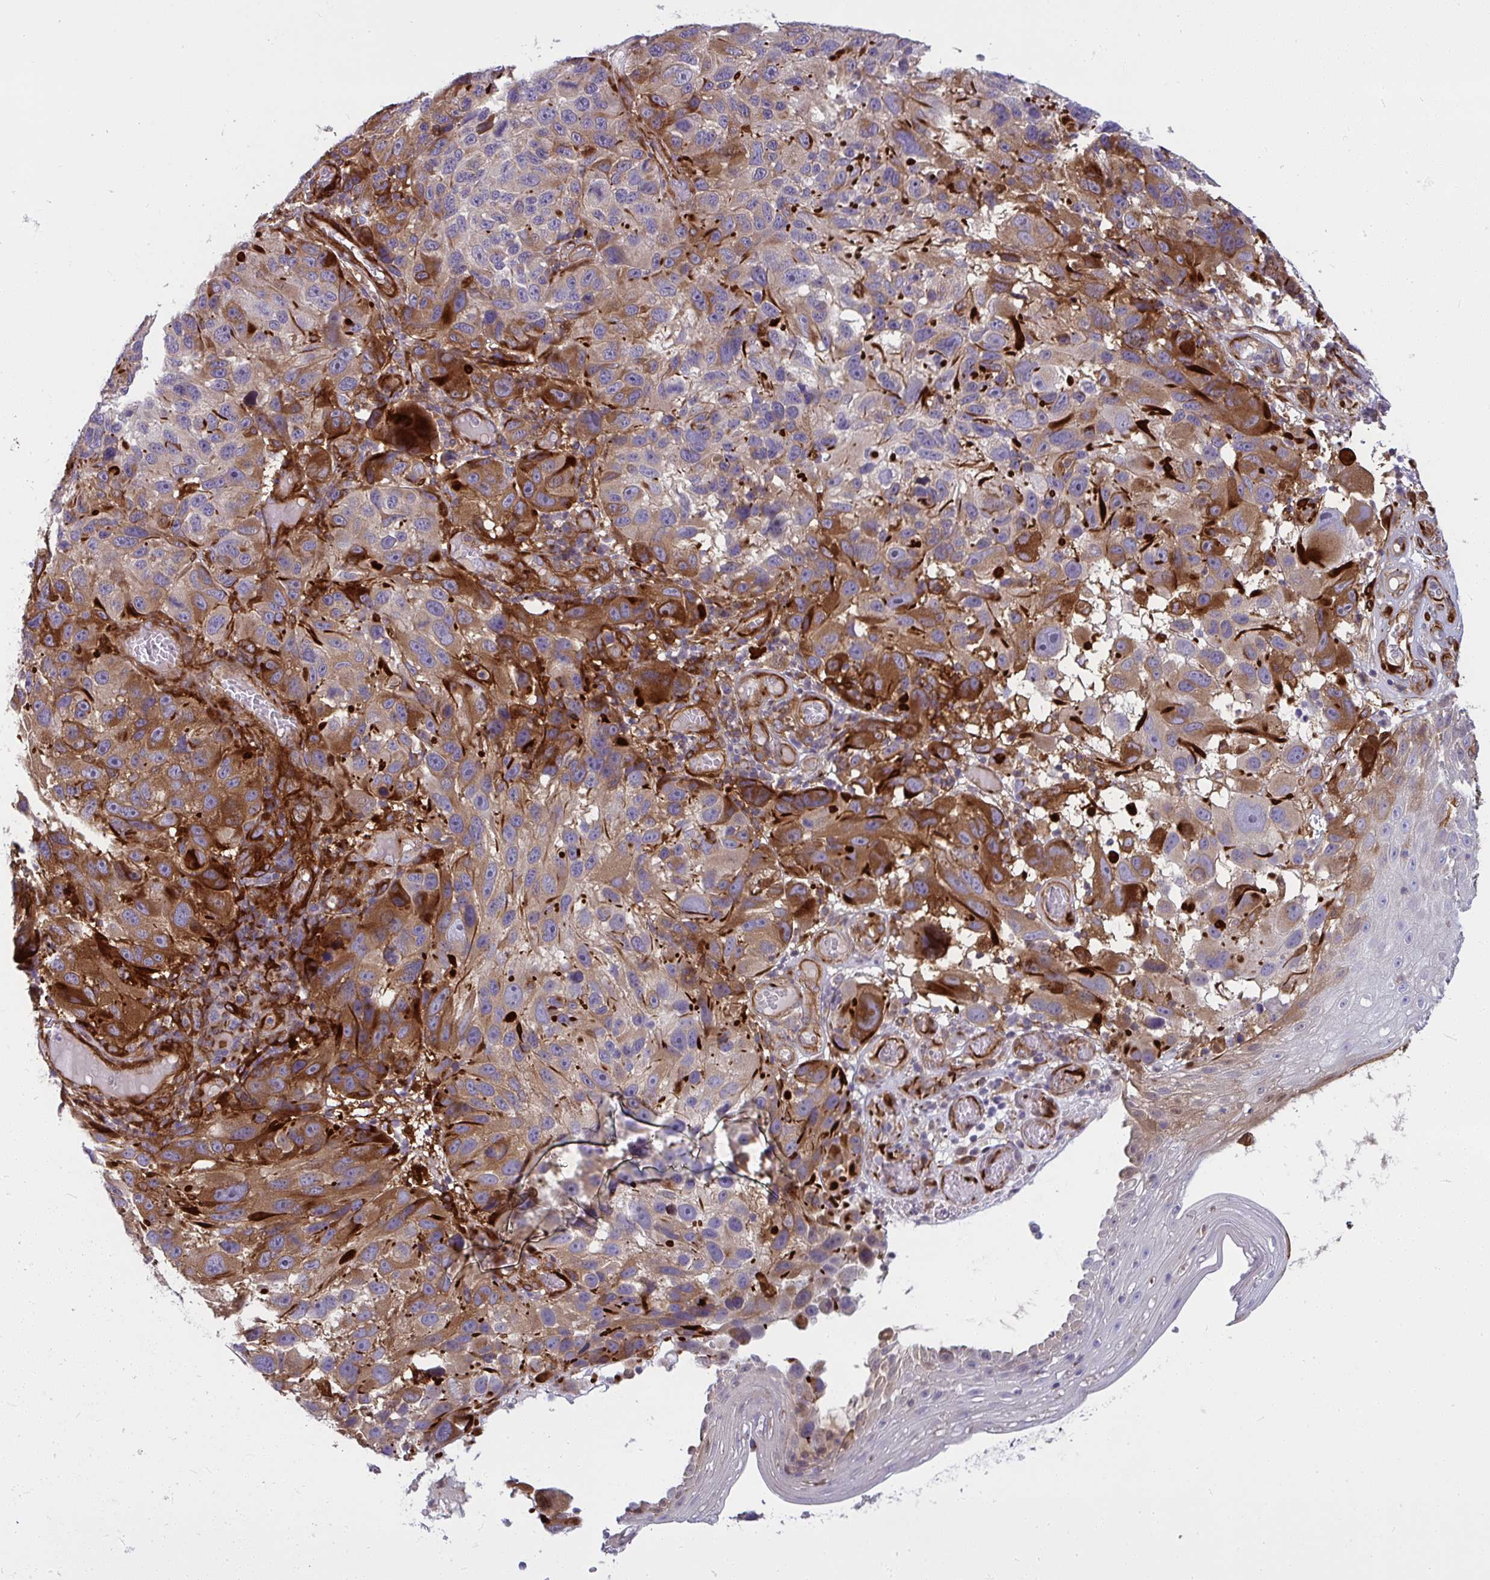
{"staining": {"intensity": "strong", "quantity": "<25%", "location": "cytoplasmic/membranous"}, "tissue": "melanoma", "cell_type": "Tumor cells", "image_type": "cancer", "snomed": [{"axis": "morphology", "description": "Malignant melanoma, NOS"}, {"axis": "topography", "description": "Skin"}], "caption": "Protein analysis of melanoma tissue displays strong cytoplasmic/membranous expression in about <25% of tumor cells.", "gene": "IFIT3", "patient": {"sex": "male", "age": 53}}